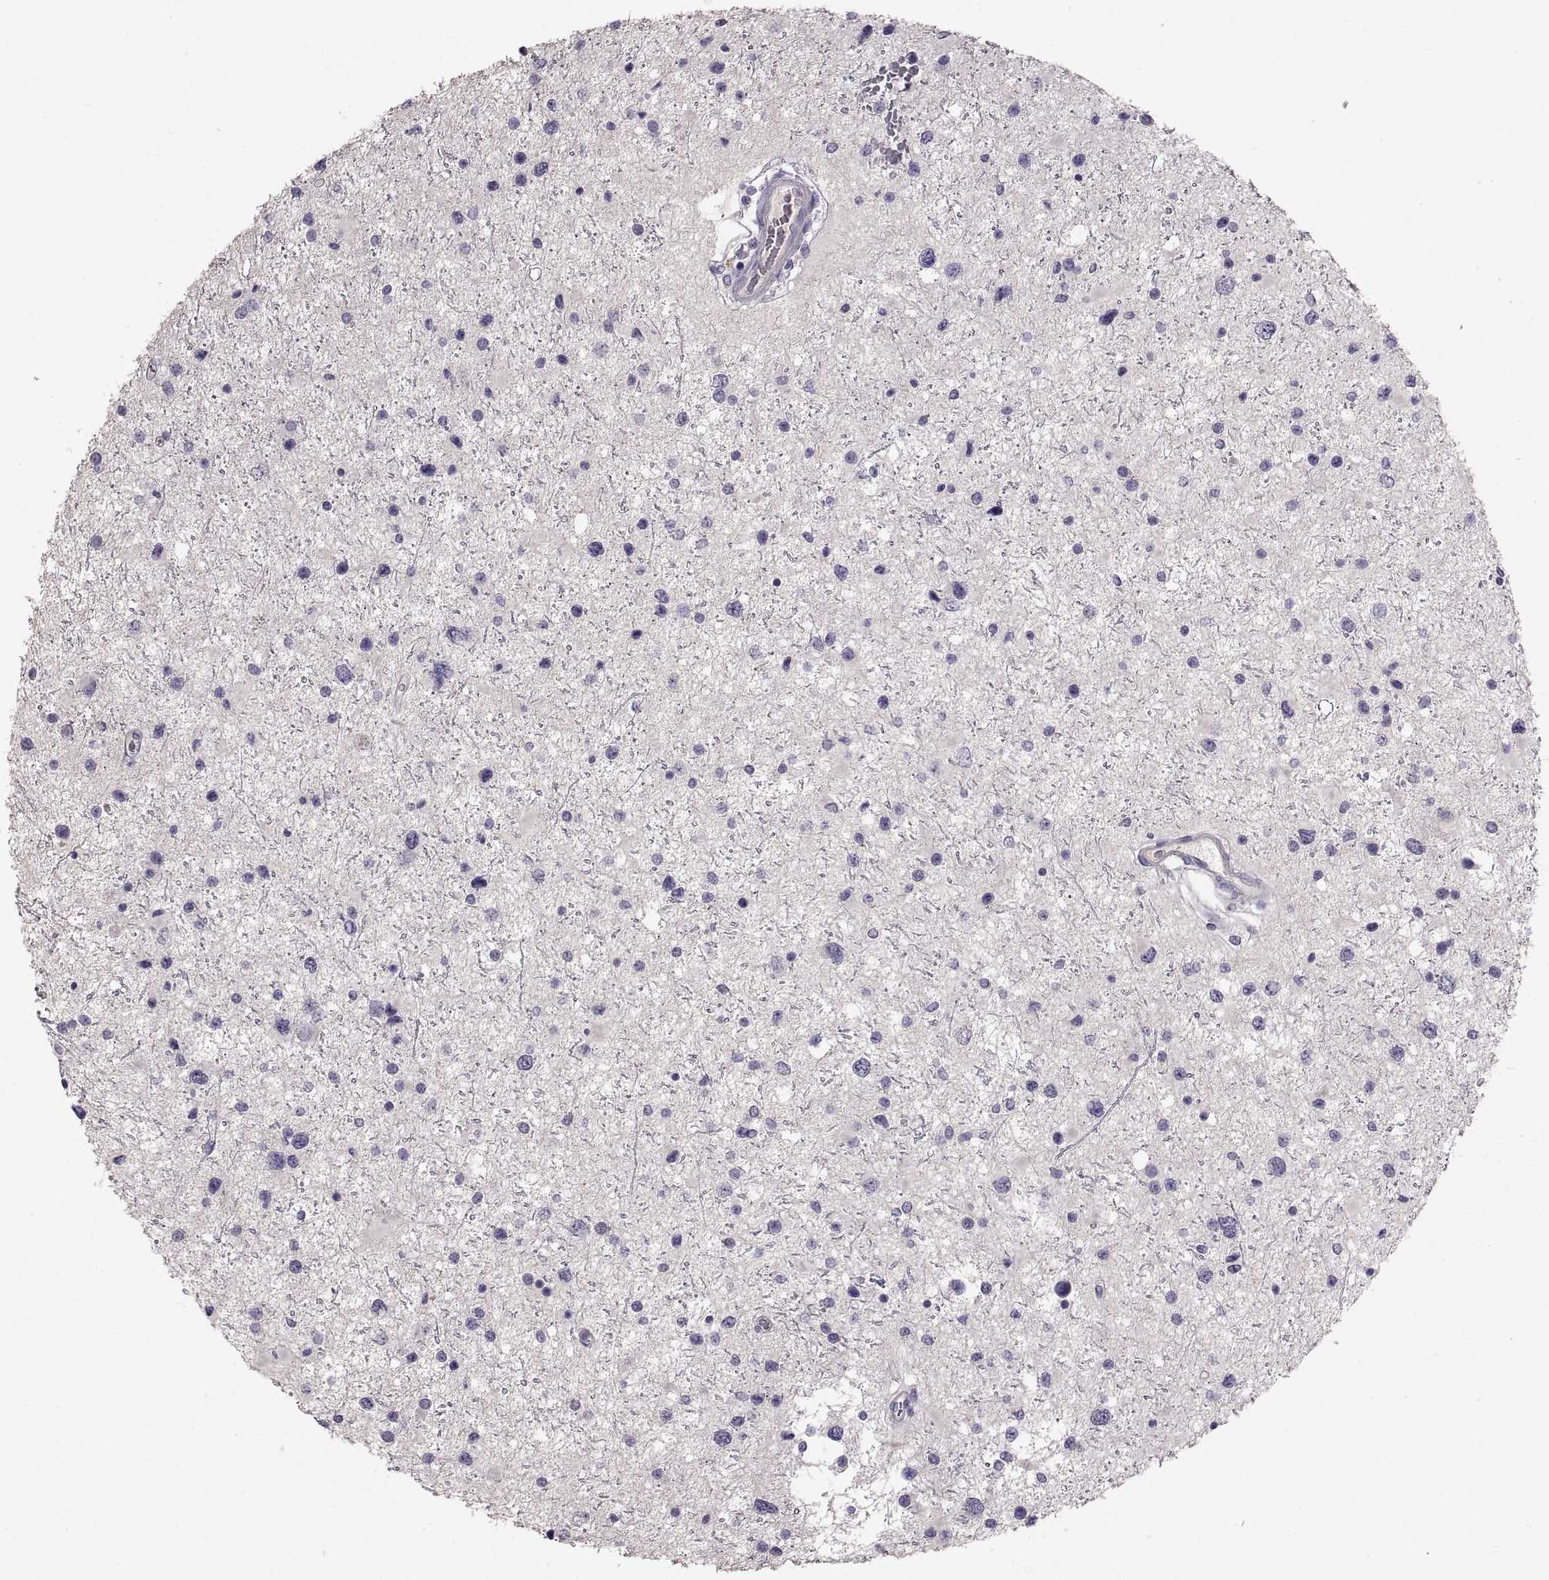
{"staining": {"intensity": "negative", "quantity": "none", "location": "none"}, "tissue": "glioma", "cell_type": "Tumor cells", "image_type": "cancer", "snomed": [{"axis": "morphology", "description": "Glioma, malignant, Low grade"}, {"axis": "topography", "description": "Brain"}], "caption": "The immunohistochemistry (IHC) photomicrograph has no significant expression in tumor cells of low-grade glioma (malignant) tissue.", "gene": "WFDC8", "patient": {"sex": "female", "age": 32}}